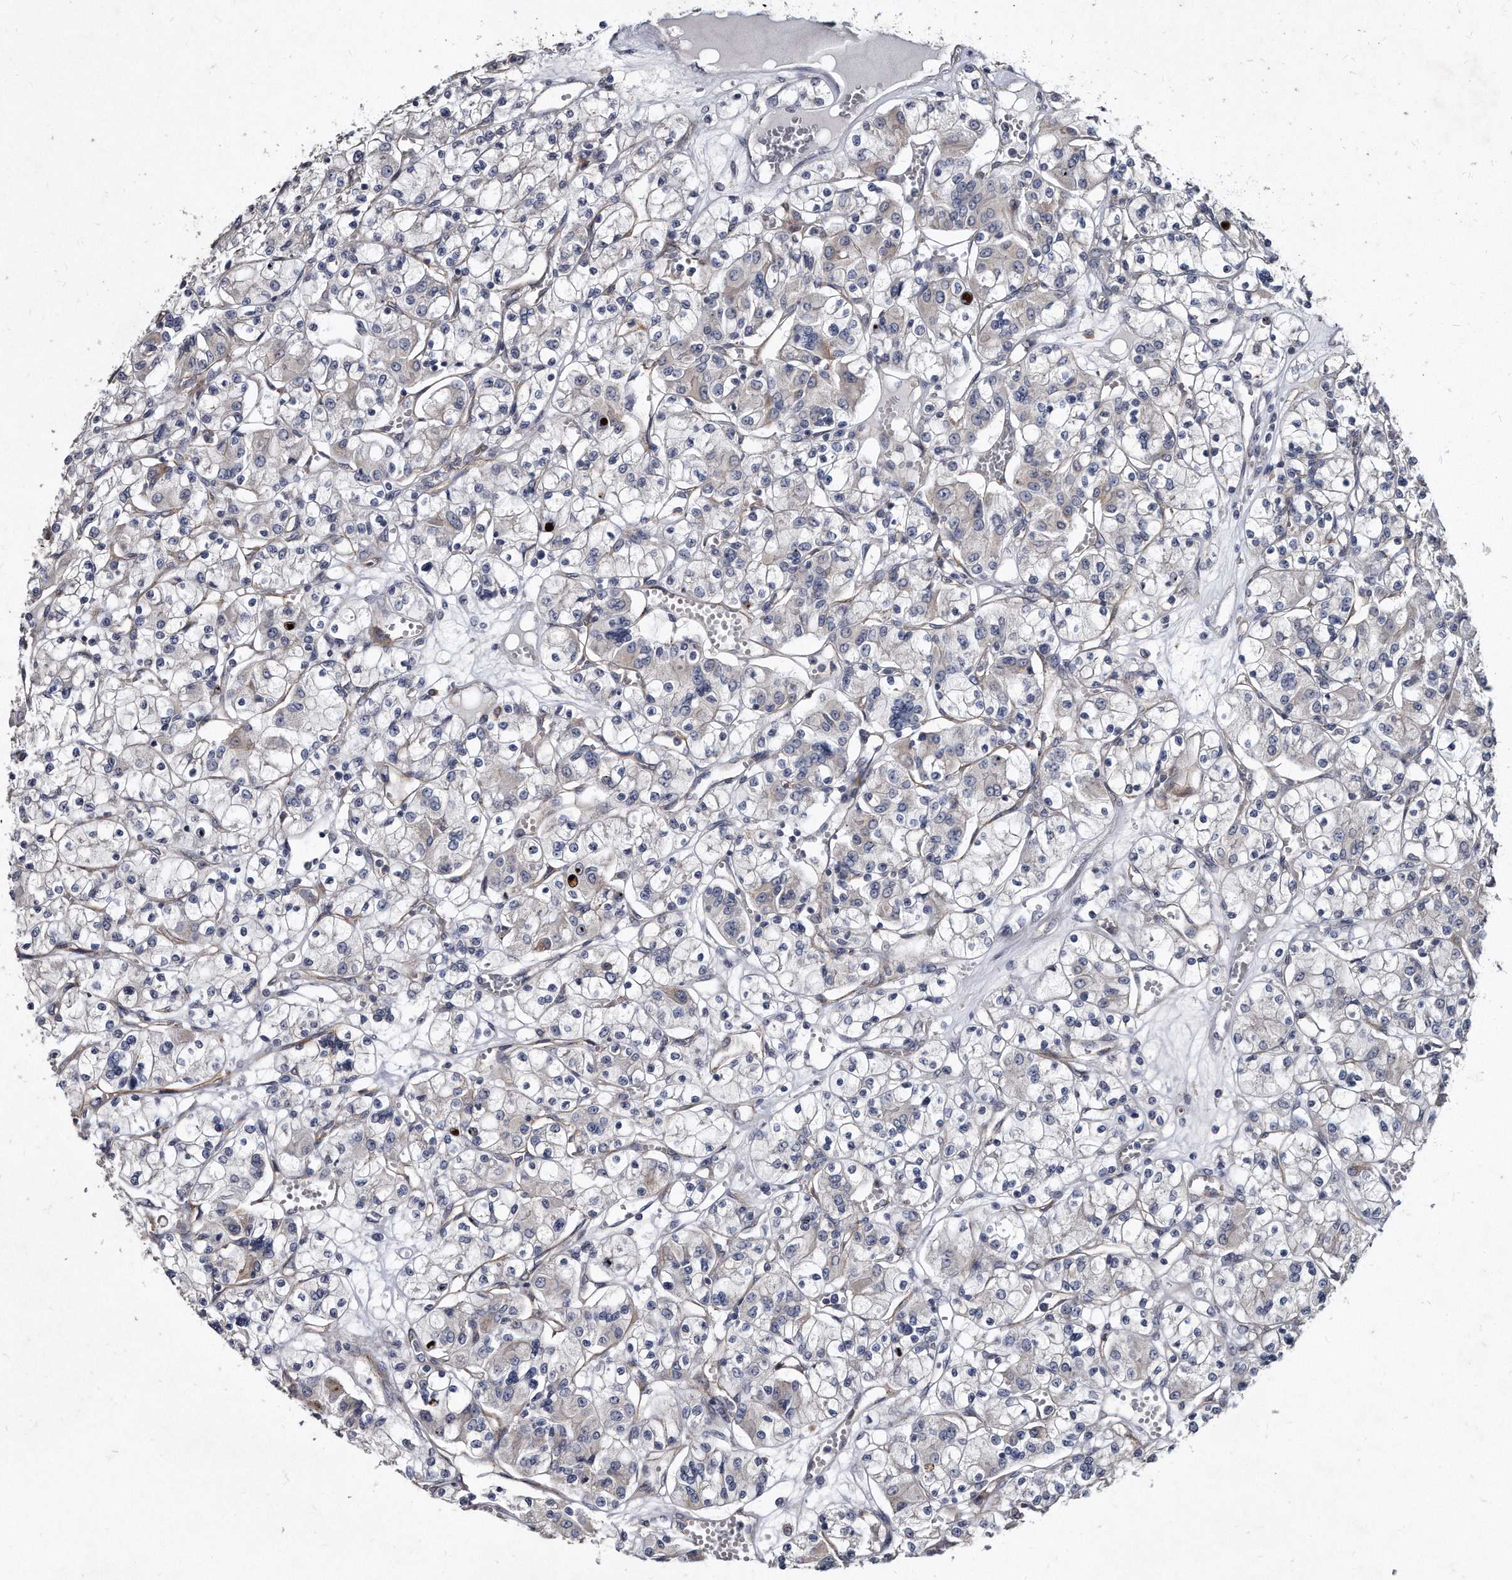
{"staining": {"intensity": "weak", "quantity": "<25%", "location": "cytoplasmic/membranous"}, "tissue": "renal cancer", "cell_type": "Tumor cells", "image_type": "cancer", "snomed": [{"axis": "morphology", "description": "Adenocarcinoma, NOS"}, {"axis": "topography", "description": "Kidney"}], "caption": "The photomicrograph demonstrates no staining of tumor cells in renal cancer (adenocarcinoma).", "gene": "KLHDC3", "patient": {"sex": "female", "age": 59}}